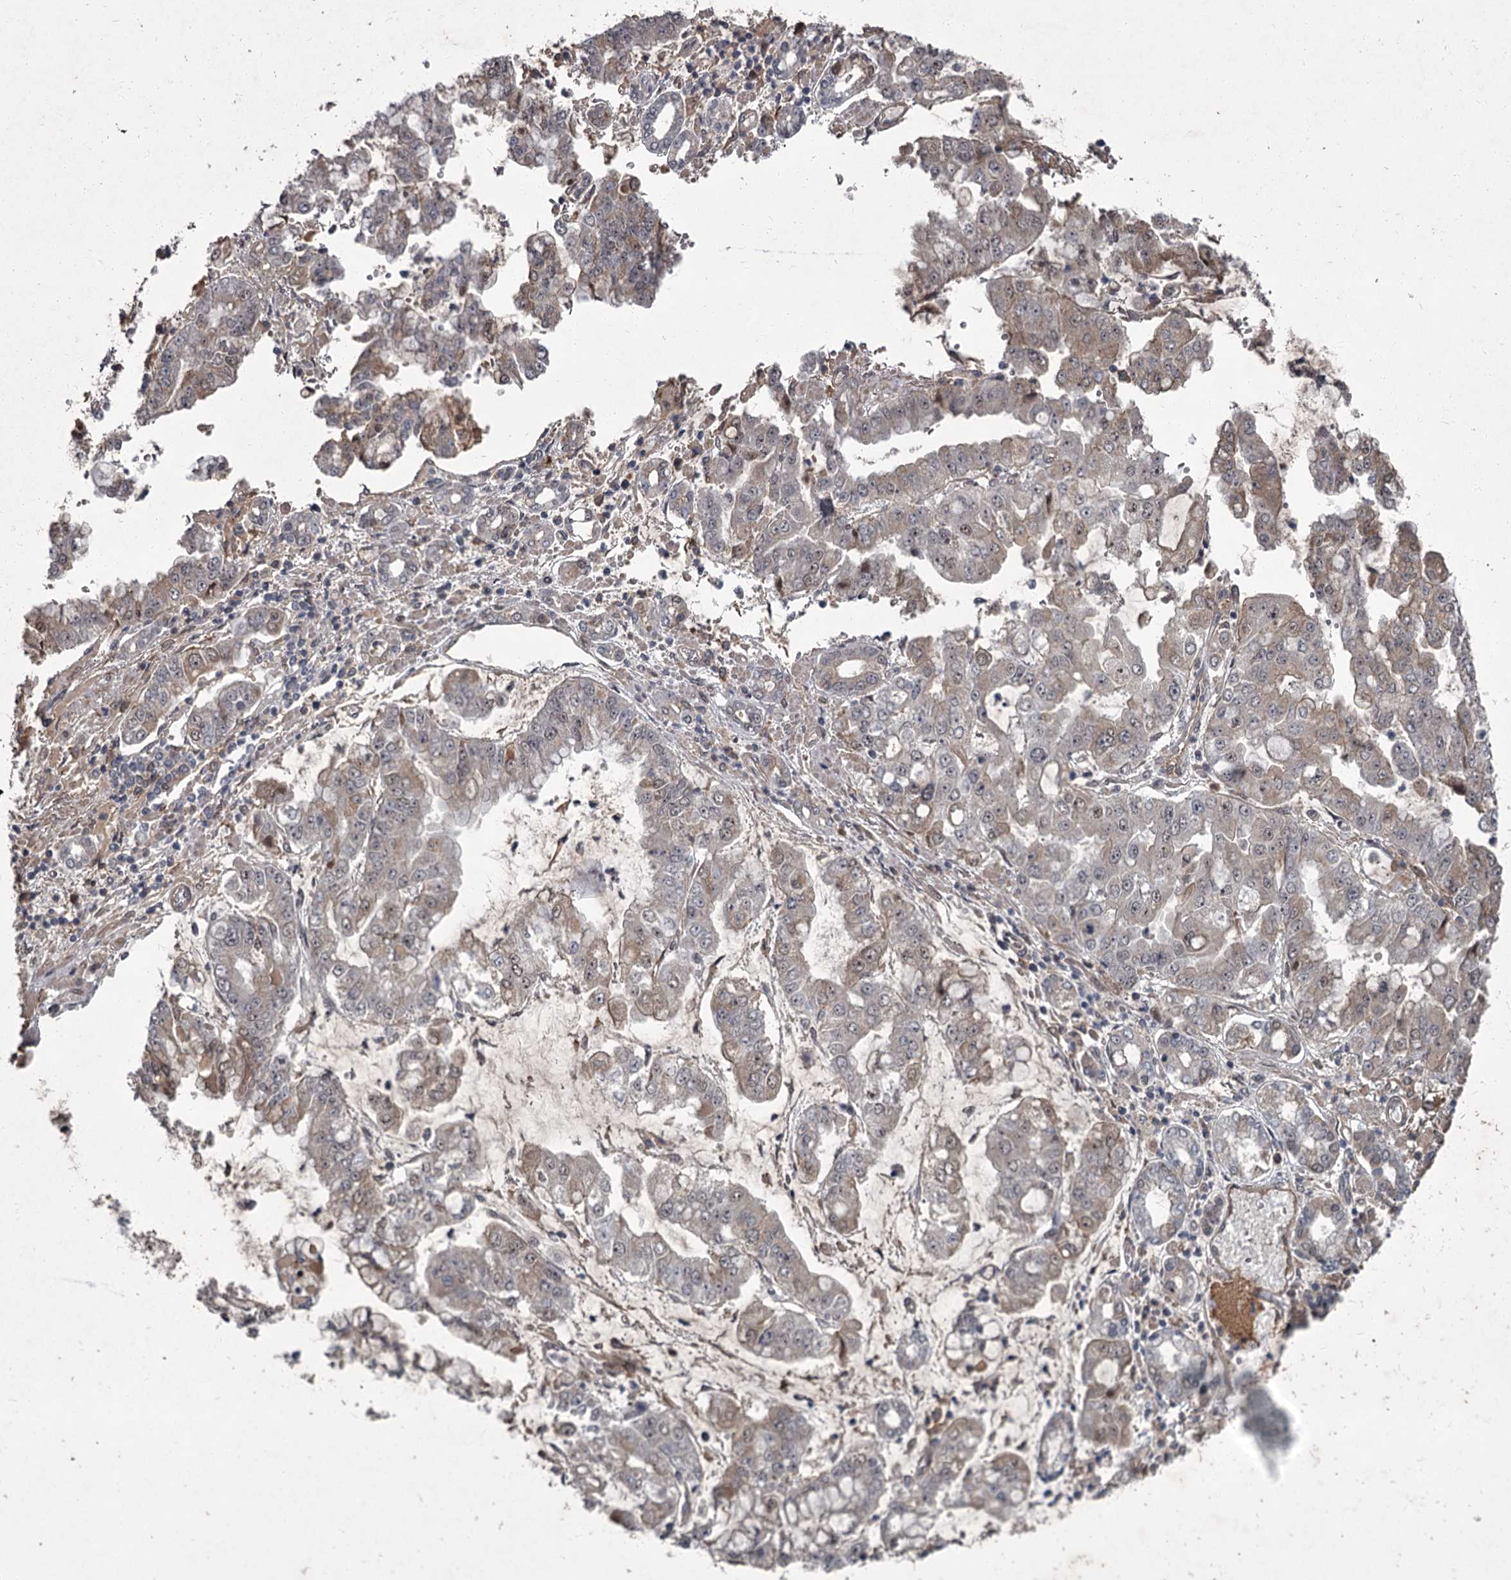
{"staining": {"intensity": "weak", "quantity": "25%-75%", "location": "nuclear"}, "tissue": "stomach cancer", "cell_type": "Tumor cells", "image_type": "cancer", "snomed": [{"axis": "morphology", "description": "Adenocarcinoma, NOS"}, {"axis": "topography", "description": "Stomach"}], "caption": "Immunohistochemistry (IHC) of human stomach cancer displays low levels of weak nuclear staining in approximately 25%-75% of tumor cells. (IHC, brightfield microscopy, high magnification).", "gene": "FLVCR2", "patient": {"sex": "male", "age": 76}}